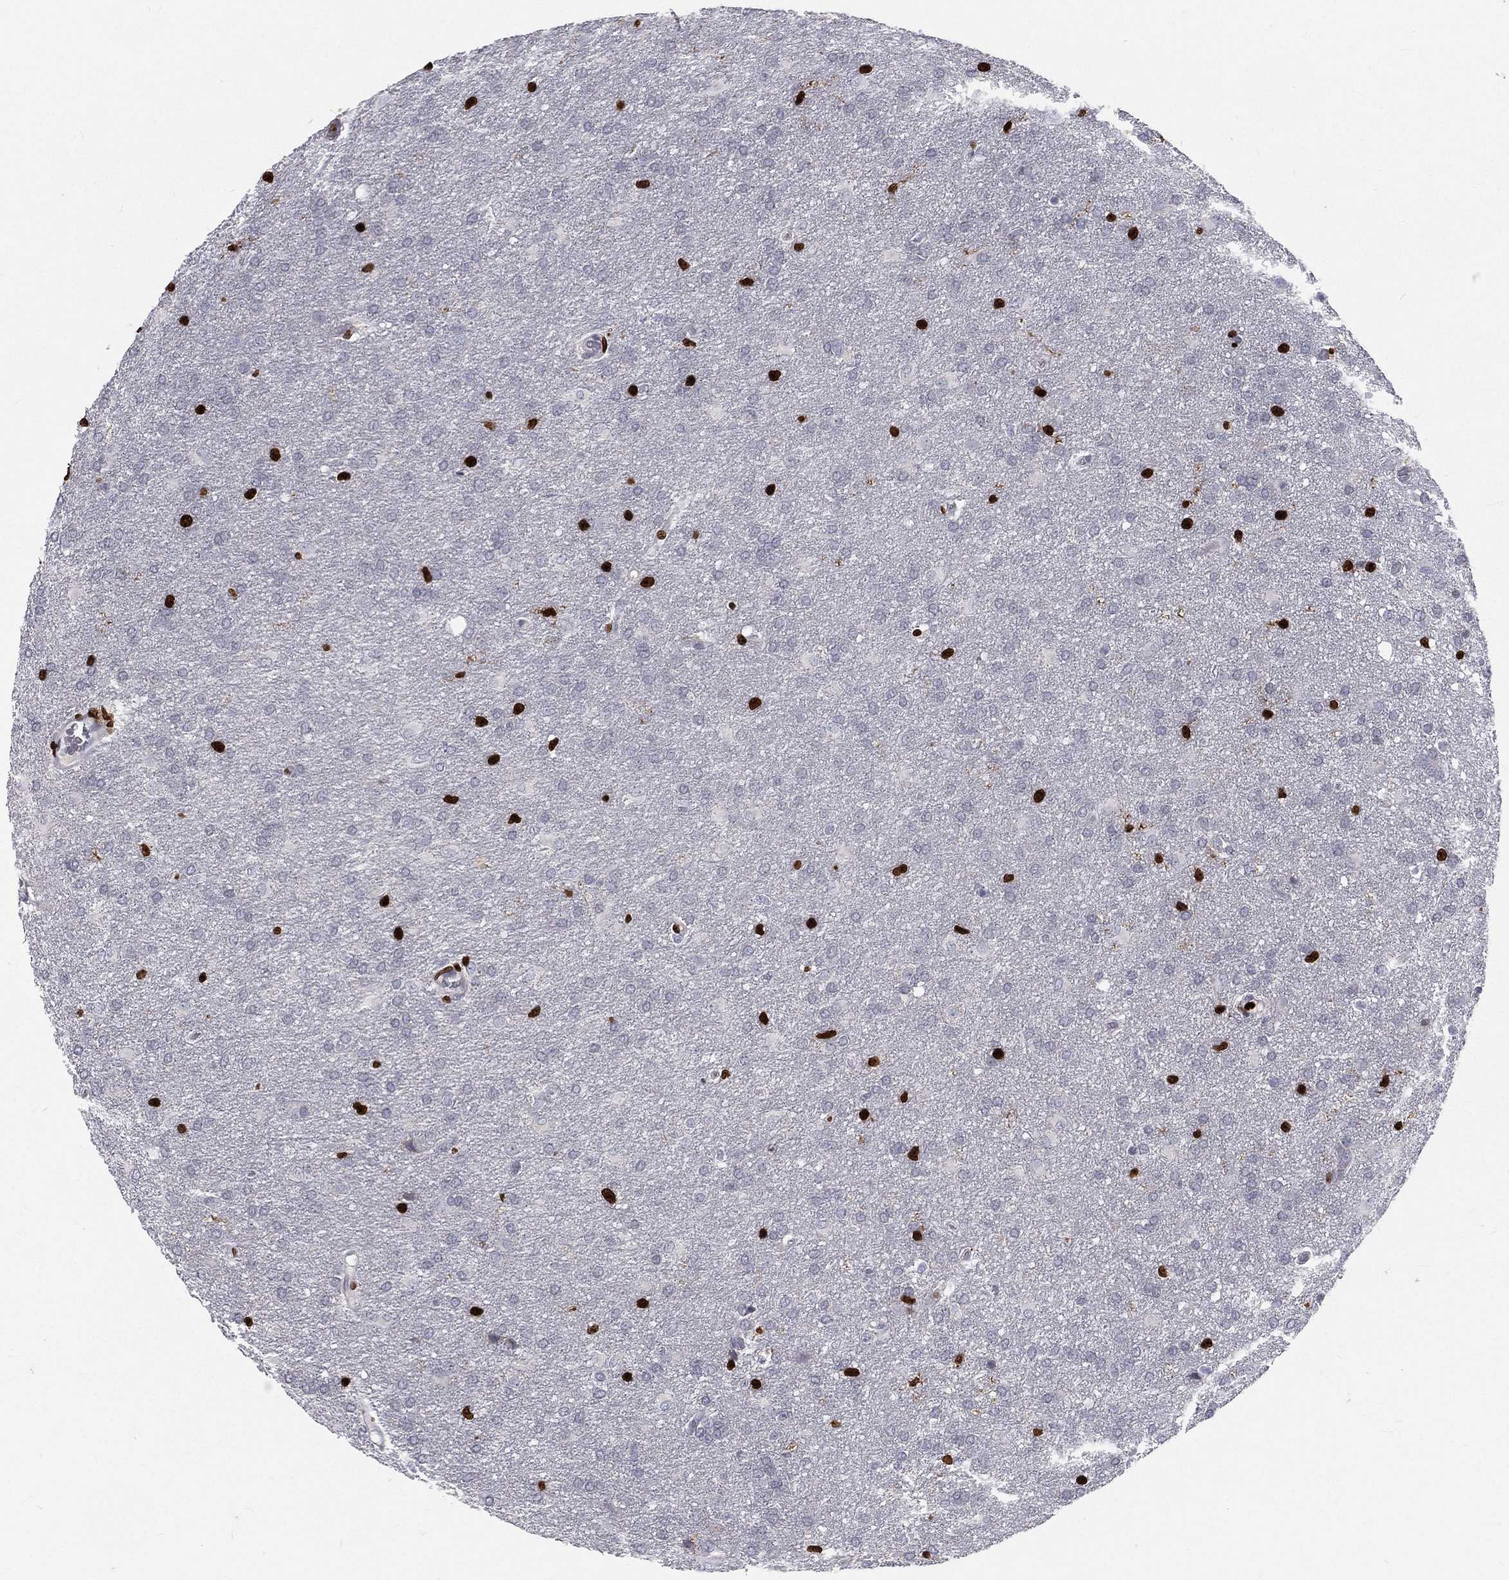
{"staining": {"intensity": "negative", "quantity": "none", "location": "none"}, "tissue": "glioma", "cell_type": "Tumor cells", "image_type": "cancer", "snomed": [{"axis": "morphology", "description": "Glioma, malignant, High grade"}, {"axis": "topography", "description": "Brain"}], "caption": "This is a image of IHC staining of glioma, which shows no positivity in tumor cells.", "gene": "MNDA", "patient": {"sex": "male", "age": 68}}